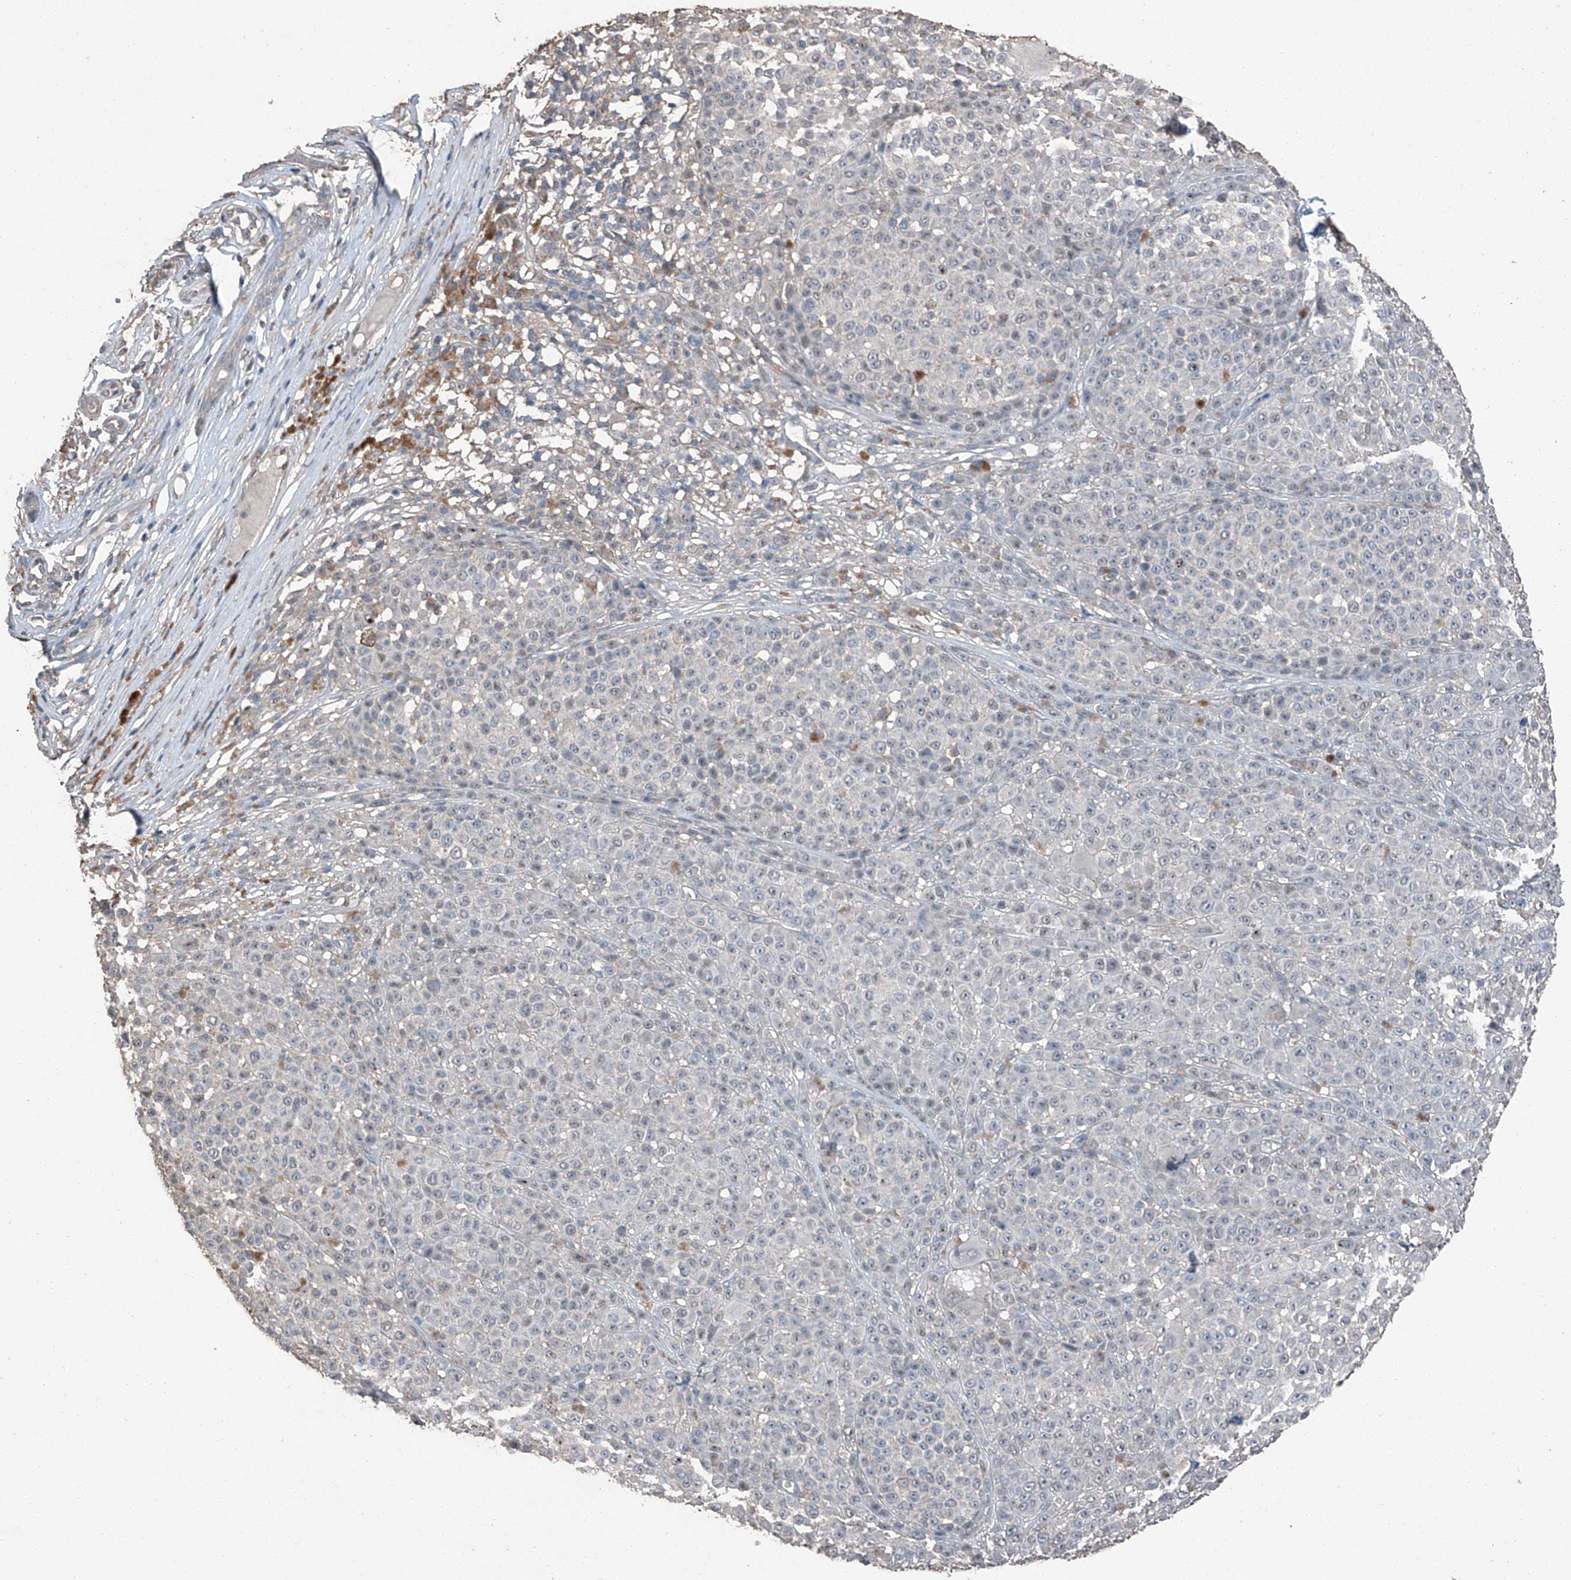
{"staining": {"intensity": "negative", "quantity": "none", "location": "none"}, "tissue": "melanoma", "cell_type": "Tumor cells", "image_type": "cancer", "snomed": [{"axis": "morphology", "description": "Malignant melanoma, NOS"}, {"axis": "topography", "description": "Skin"}], "caption": "There is no significant staining in tumor cells of melanoma.", "gene": "MAMLD1", "patient": {"sex": "female", "age": 94}}